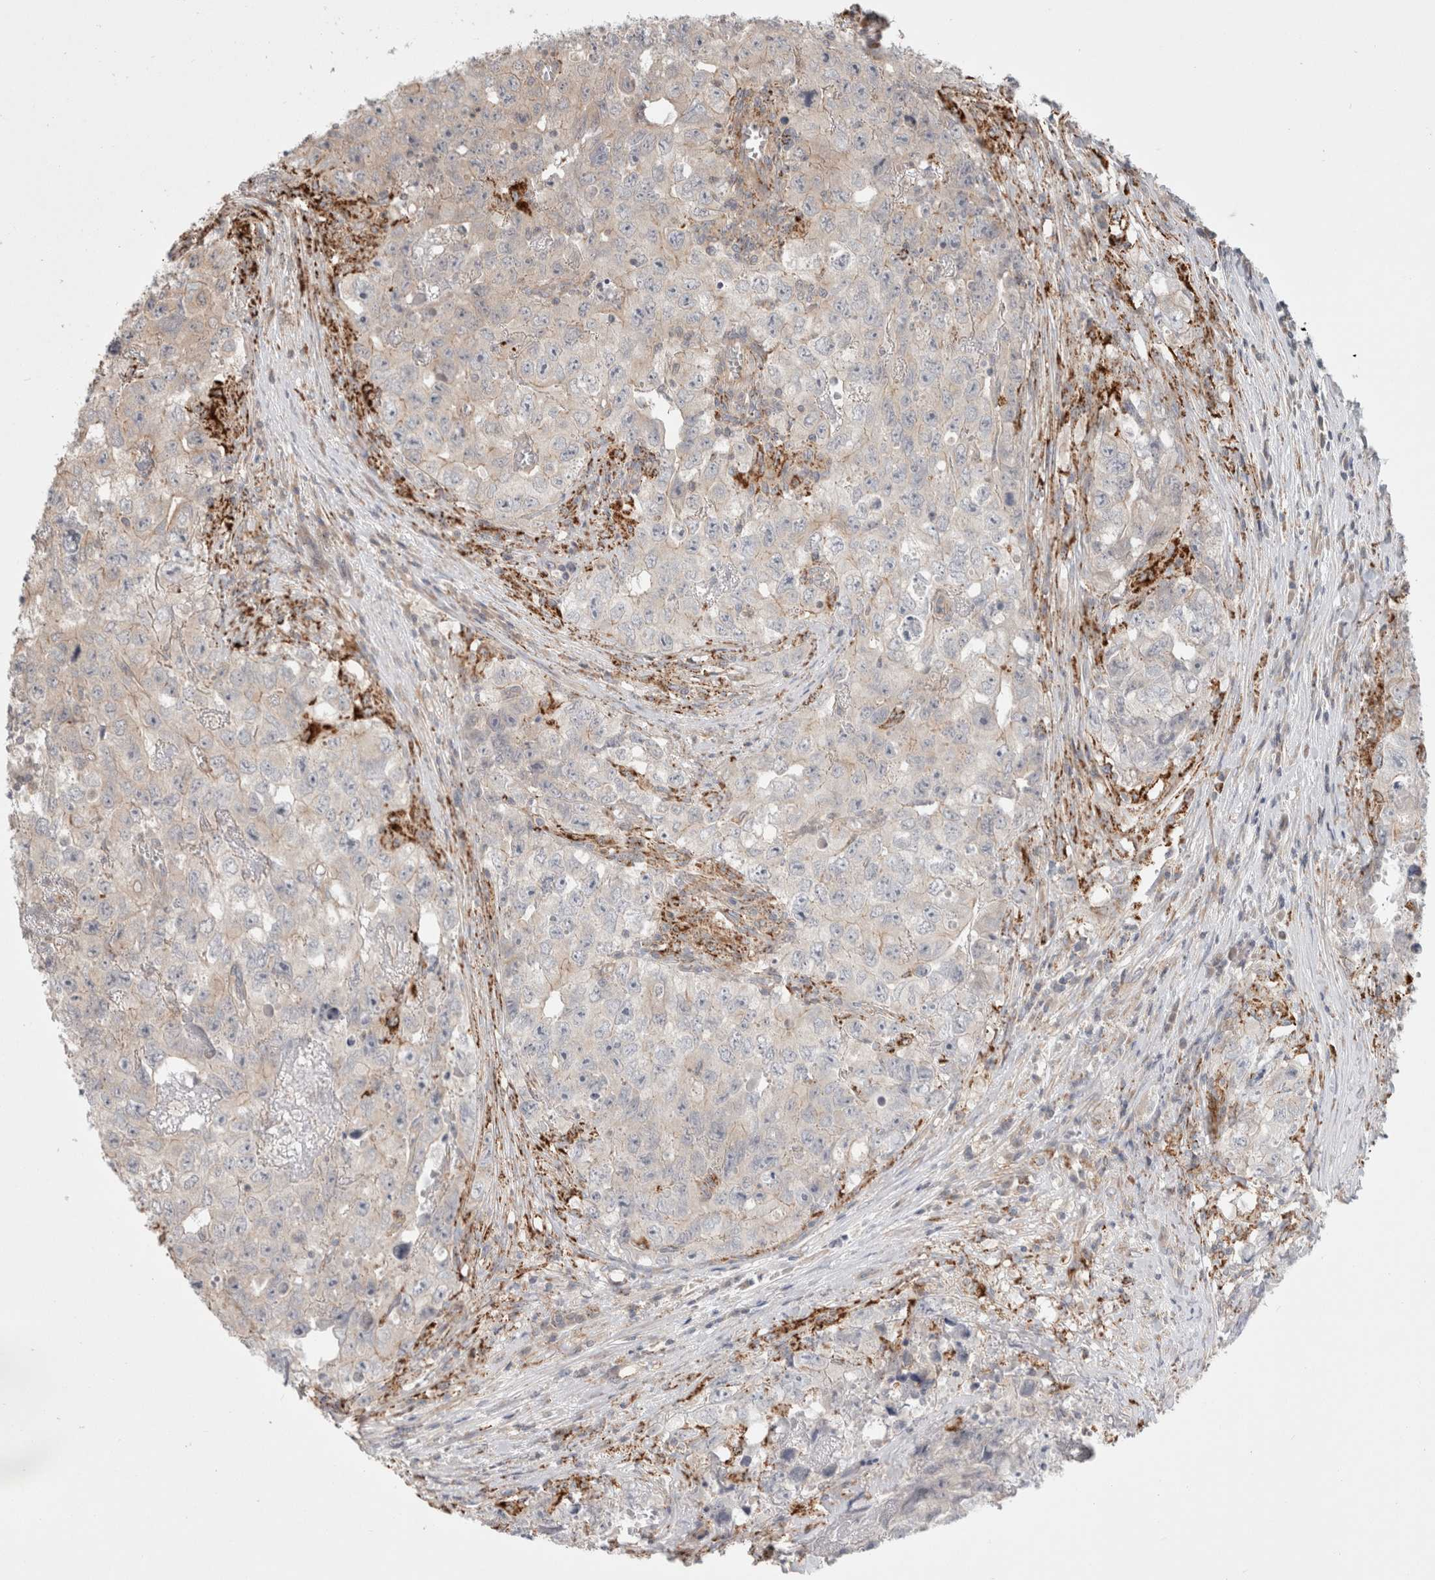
{"staining": {"intensity": "weak", "quantity": "<25%", "location": "cytoplasmic/membranous"}, "tissue": "testis cancer", "cell_type": "Tumor cells", "image_type": "cancer", "snomed": [{"axis": "morphology", "description": "Seminoma, NOS"}, {"axis": "morphology", "description": "Carcinoma, Embryonal, NOS"}, {"axis": "topography", "description": "Testis"}], "caption": "Testis cancer (embryonal carcinoma) was stained to show a protein in brown. There is no significant positivity in tumor cells.", "gene": "HROB", "patient": {"sex": "male", "age": 43}}